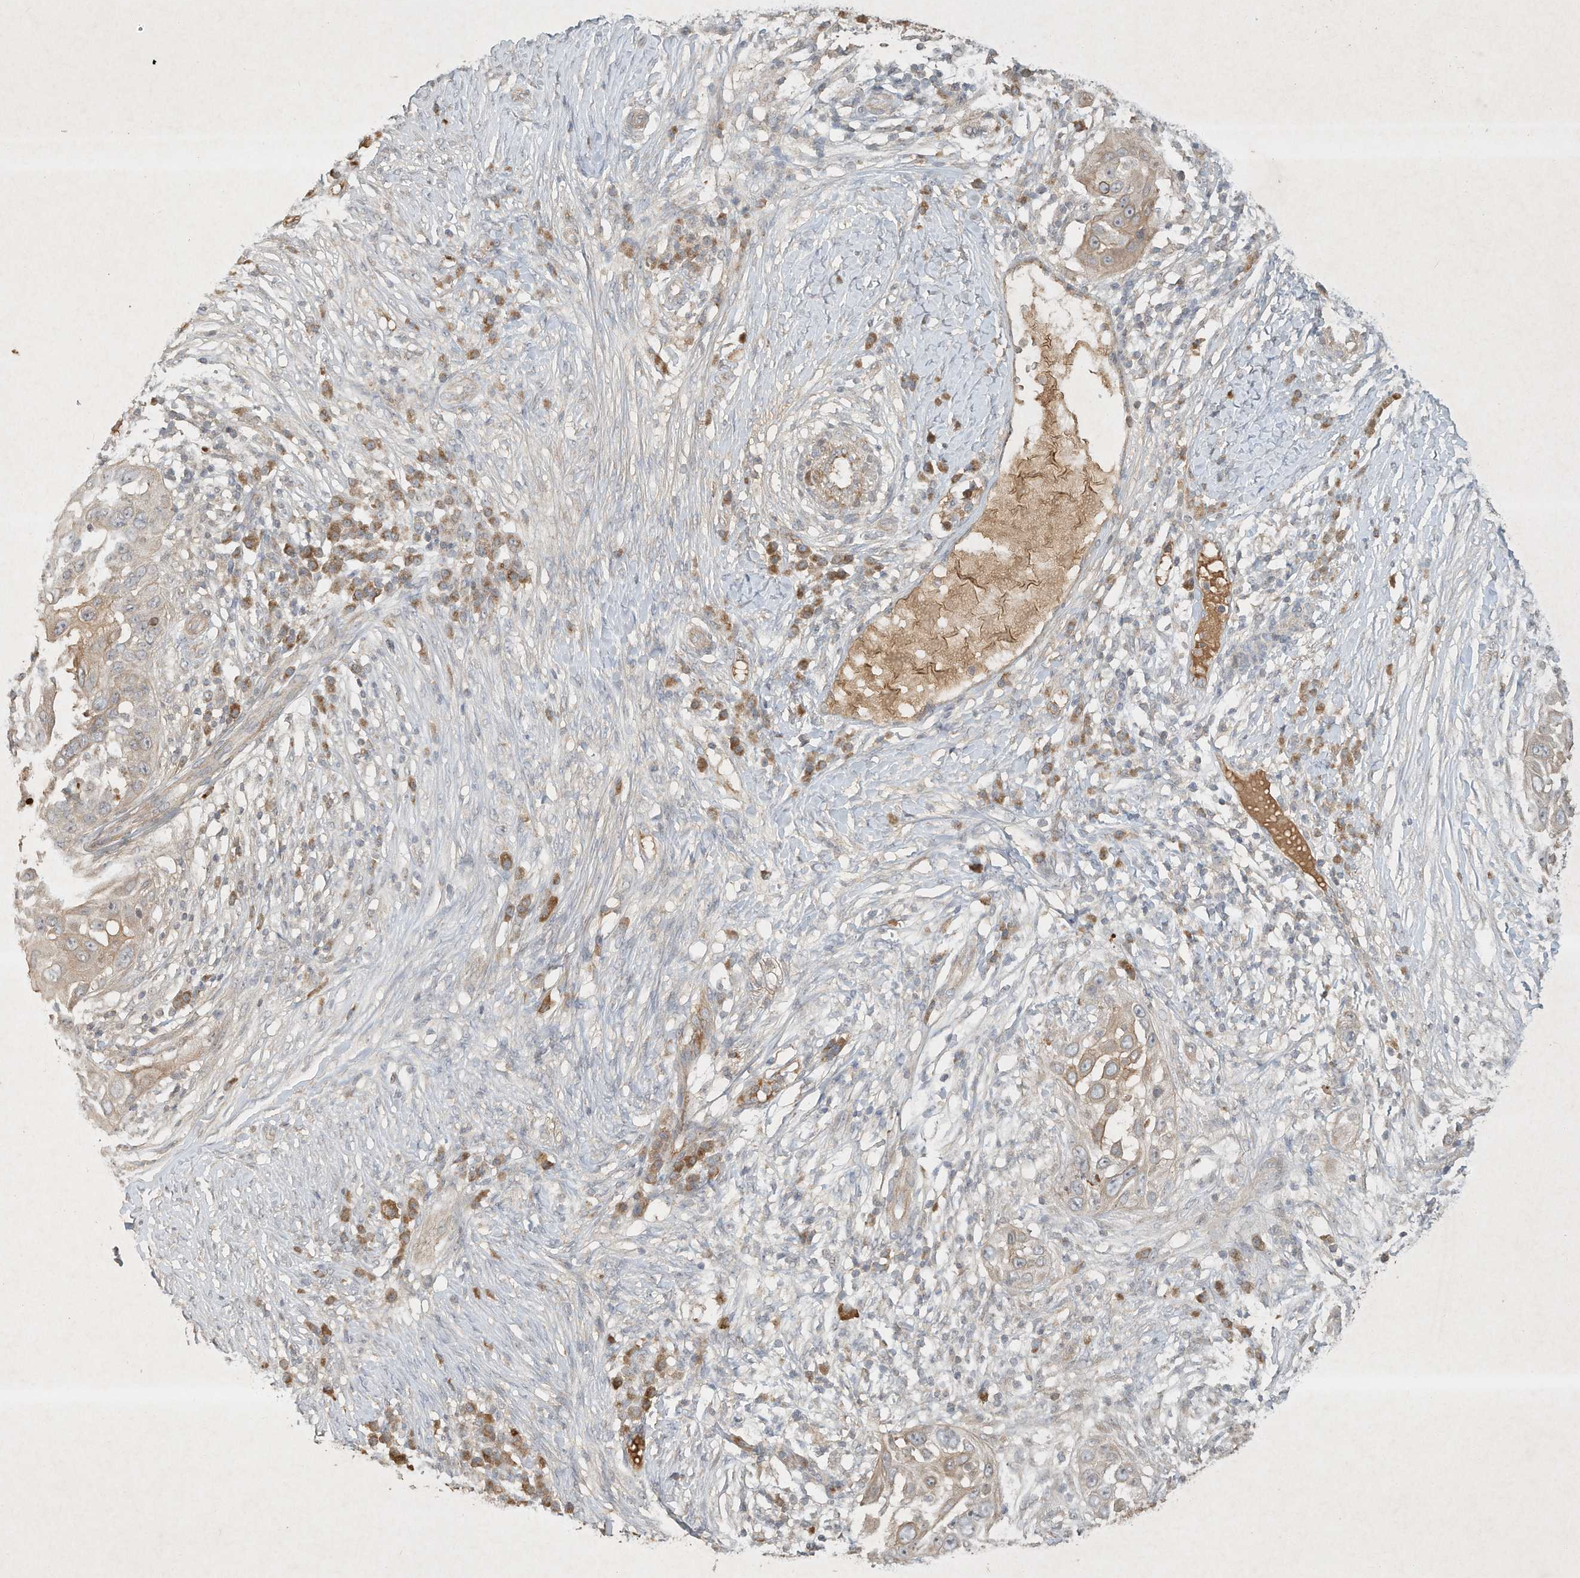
{"staining": {"intensity": "weak", "quantity": ">75%", "location": "cytoplasmic/membranous"}, "tissue": "skin cancer", "cell_type": "Tumor cells", "image_type": "cancer", "snomed": [{"axis": "morphology", "description": "Squamous cell carcinoma, NOS"}, {"axis": "topography", "description": "Skin"}], "caption": "Immunohistochemical staining of human skin cancer (squamous cell carcinoma) reveals weak cytoplasmic/membranous protein staining in about >75% of tumor cells. The staining was performed using DAB to visualize the protein expression in brown, while the nuclei were stained in blue with hematoxylin (Magnification: 20x).", "gene": "BTRC", "patient": {"sex": "female", "age": 44}}